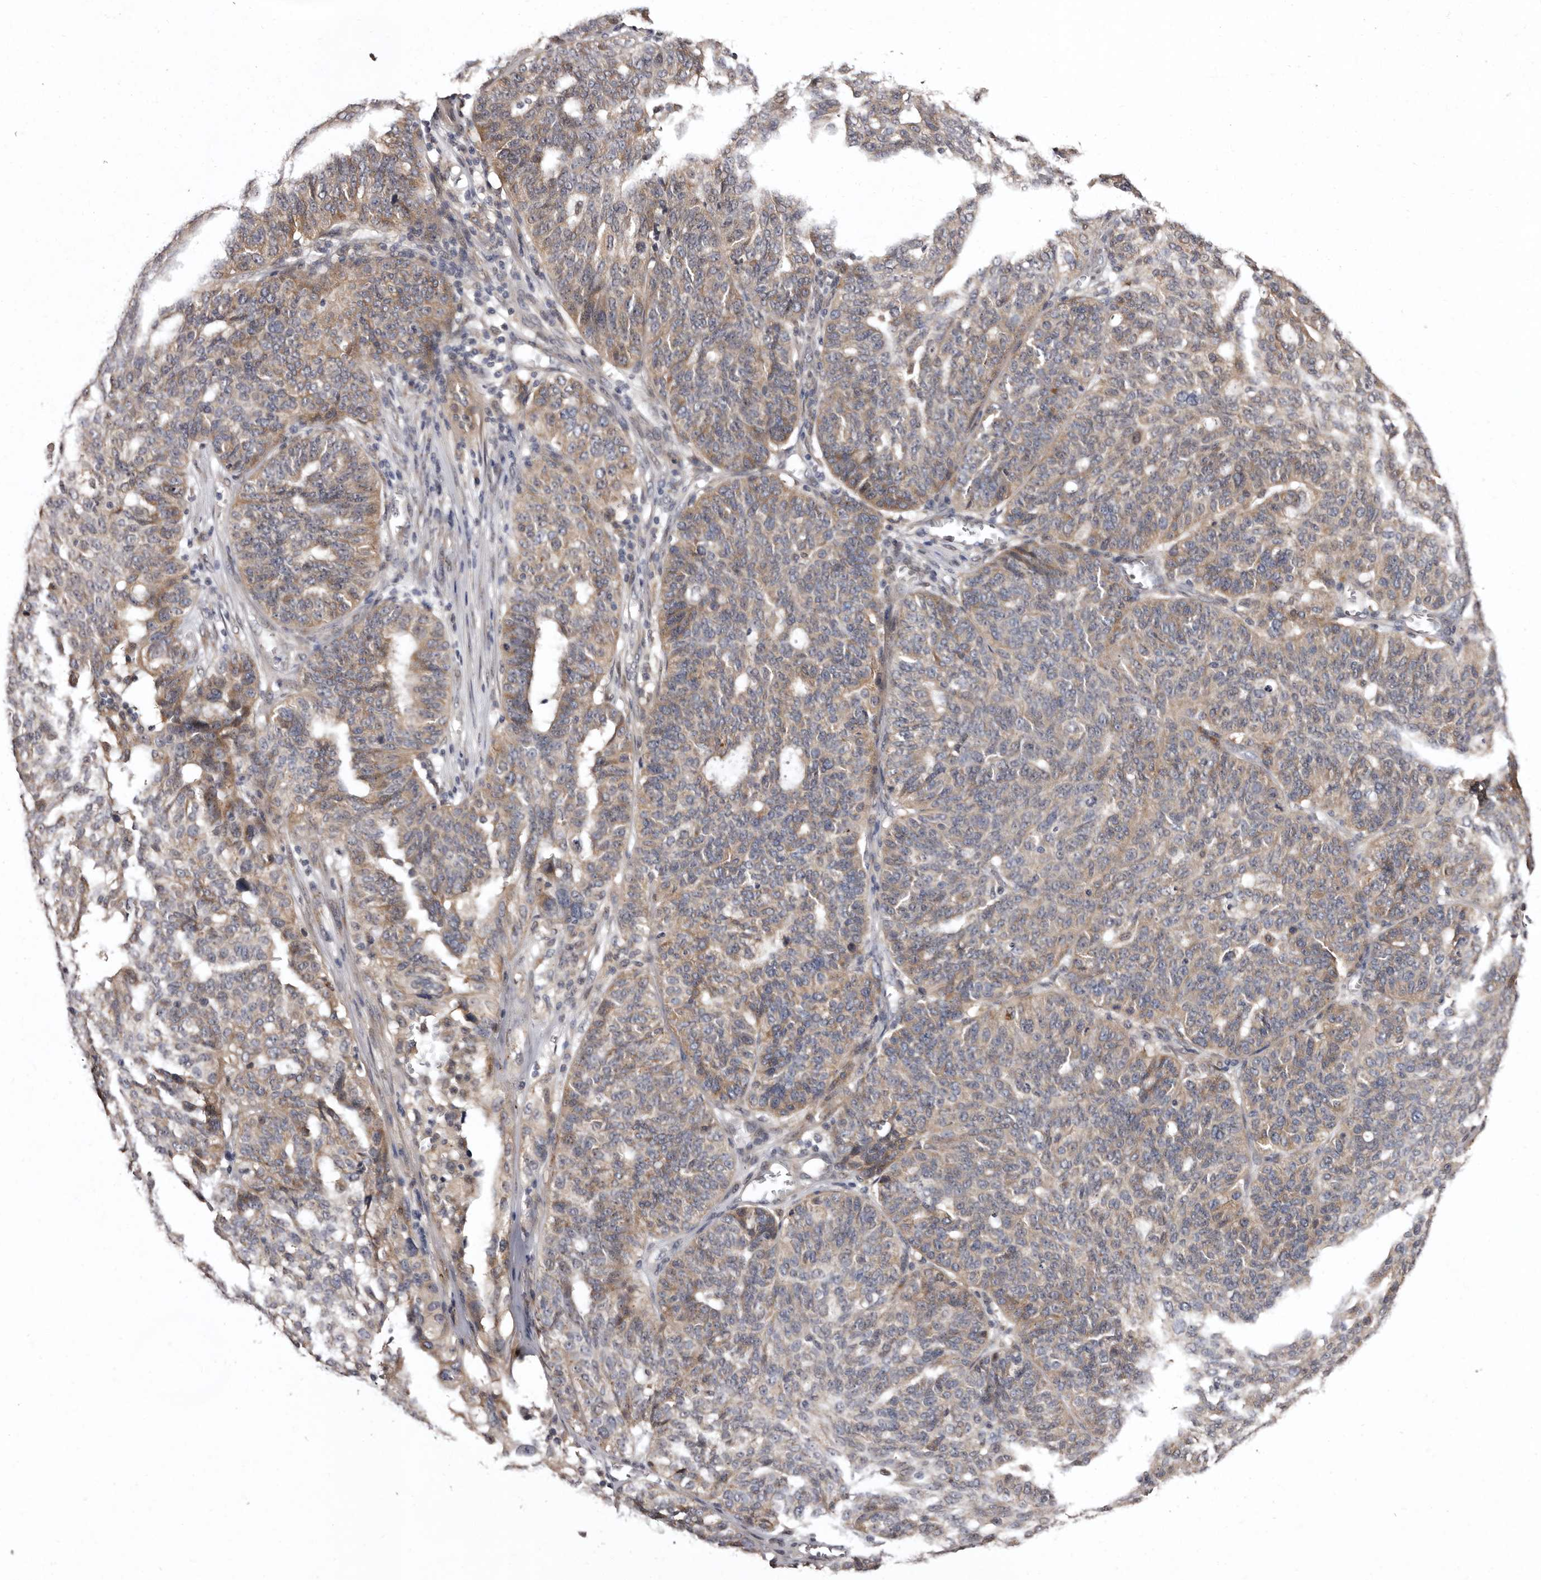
{"staining": {"intensity": "weak", "quantity": "25%-75%", "location": "cytoplasmic/membranous"}, "tissue": "ovarian cancer", "cell_type": "Tumor cells", "image_type": "cancer", "snomed": [{"axis": "morphology", "description": "Cystadenocarcinoma, serous, NOS"}, {"axis": "topography", "description": "Ovary"}], "caption": "High-power microscopy captured an immunohistochemistry micrograph of ovarian cancer (serous cystadenocarcinoma), revealing weak cytoplasmic/membranous expression in approximately 25%-75% of tumor cells.", "gene": "FAM91A1", "patient": {"sex": "female", "age": 59}}